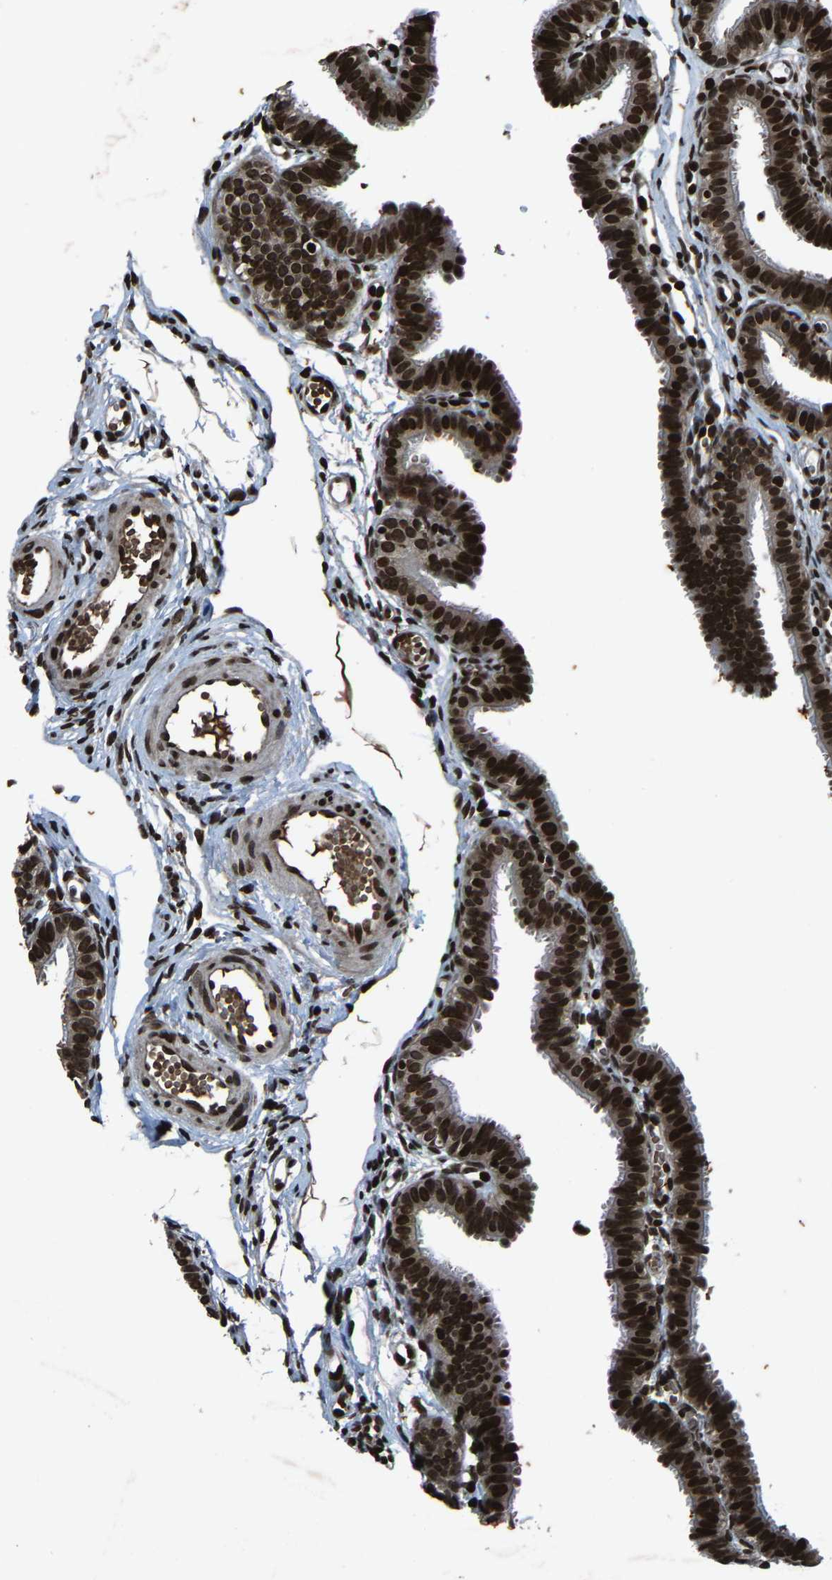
{"staining": {"intensity": "strong", "quantity": ">75%", "location": "nuclear"}, "tissue": "fallopian tube", "cell_type": "Glandular cells", "image_type": "normal", "snomed": [{"axis": "morphology", "description": "Normal tissue, NOS"}, {"axis": "topography", "description": "Fallopian tube"}, {"axis": "topography", "description": "Placenta"}], "caption": "Glandular cells display strong nuclear positivity in about >75% of cells in unremarkable fallopian tube. (DAB IHC with brightfield microscopy, high magnification).", "gene": "H4C1", "patient": {"sex": "female", "age": 34}}